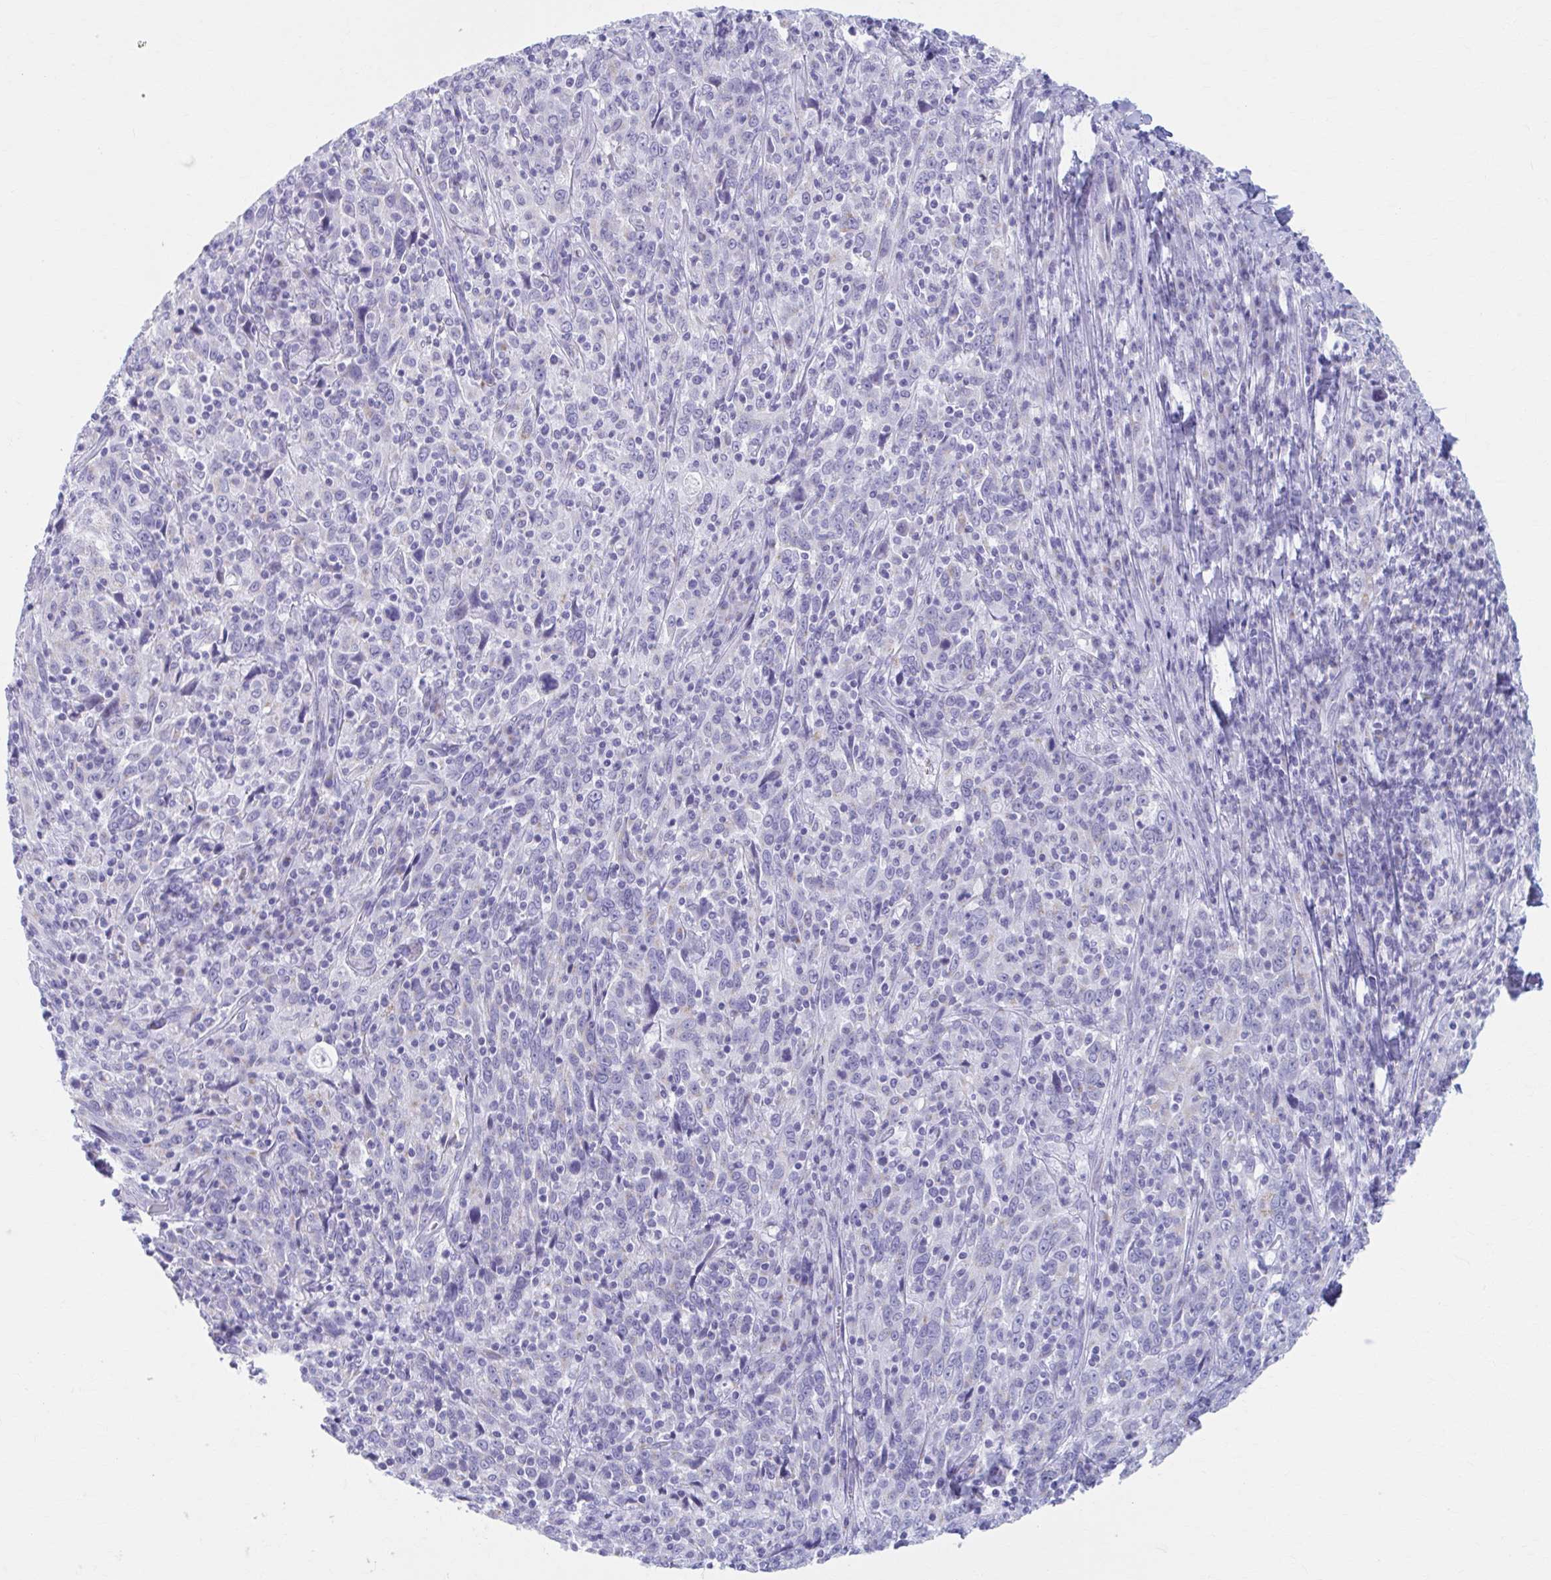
{"staining": {"intensity": "negative", "quantity": "none", "location": "none"}, "tissue": "cervical cancer", "cell_type": "Tumor cells", "image_type": "cancer", "snomed": [{"axis": "morphology", "description": "Squamous cell carcinoma, NOS"}, {"axis": "topography", "description": "Cervix"}], "caption": "A micrograph of cervical squamous cell carcinoma stained for a protein shows no brown staining in tumor cells.", "gene": "KCNE2", "patient": {"sex": "female", "age": 46}}